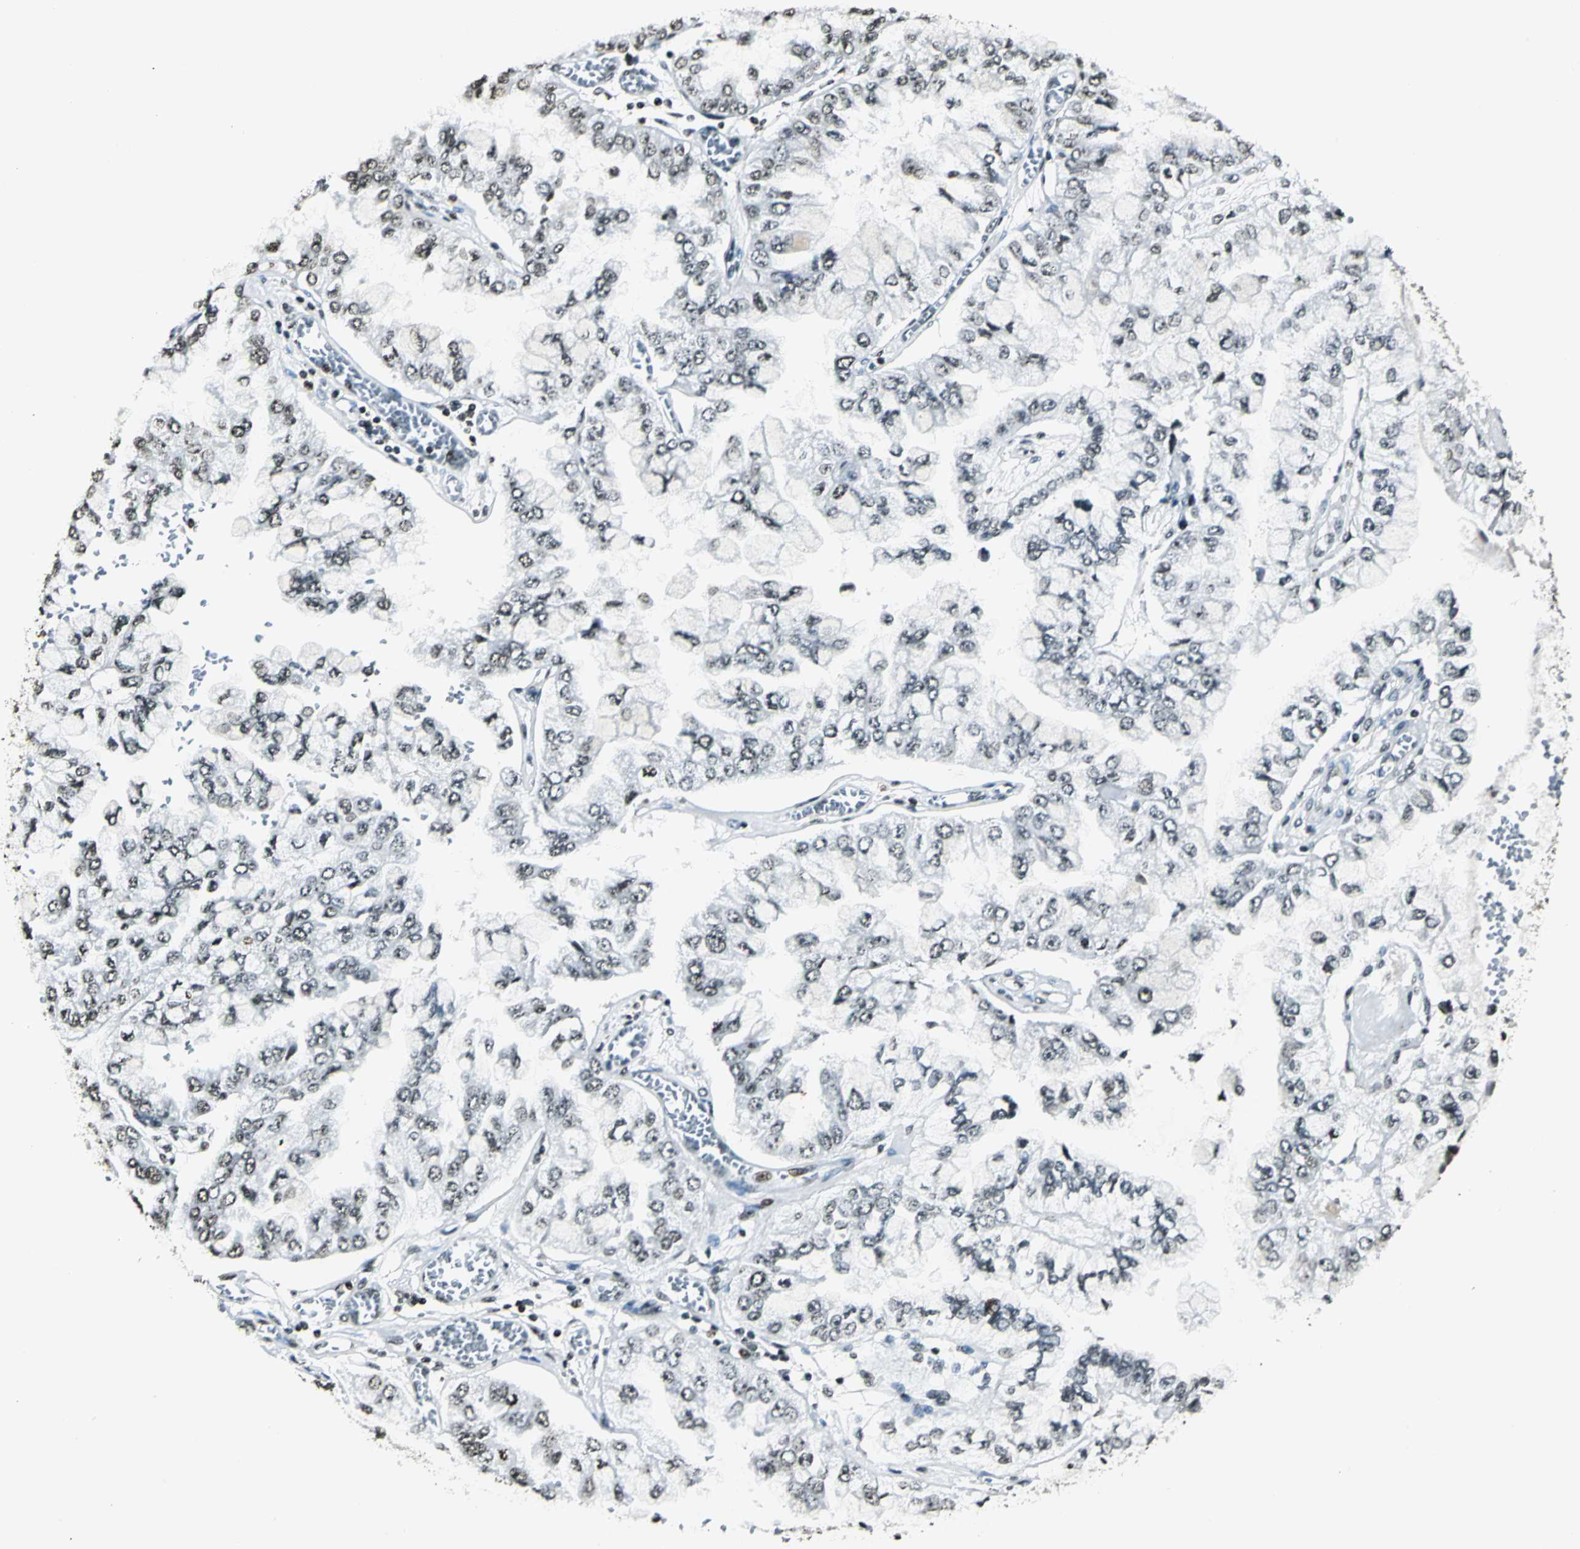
{"staining": {"intensity": "weak", "quantity": "<25%", "location": "nuclear"}, "tissue": "liver cancer", "cell_type": "Tumor cells", "image_type": "cancer", "snomed": [{"axis": "morphology", "description": "Cholangiocarcinoma"}, {"axis": "topography", "description": "Liver"}], "caption": "Tumor cells are negative for brown protein staining in cholangiocarcinoma (liver).", "gene": "MCM4", "patient": {"sex": "female", "age": 79}}